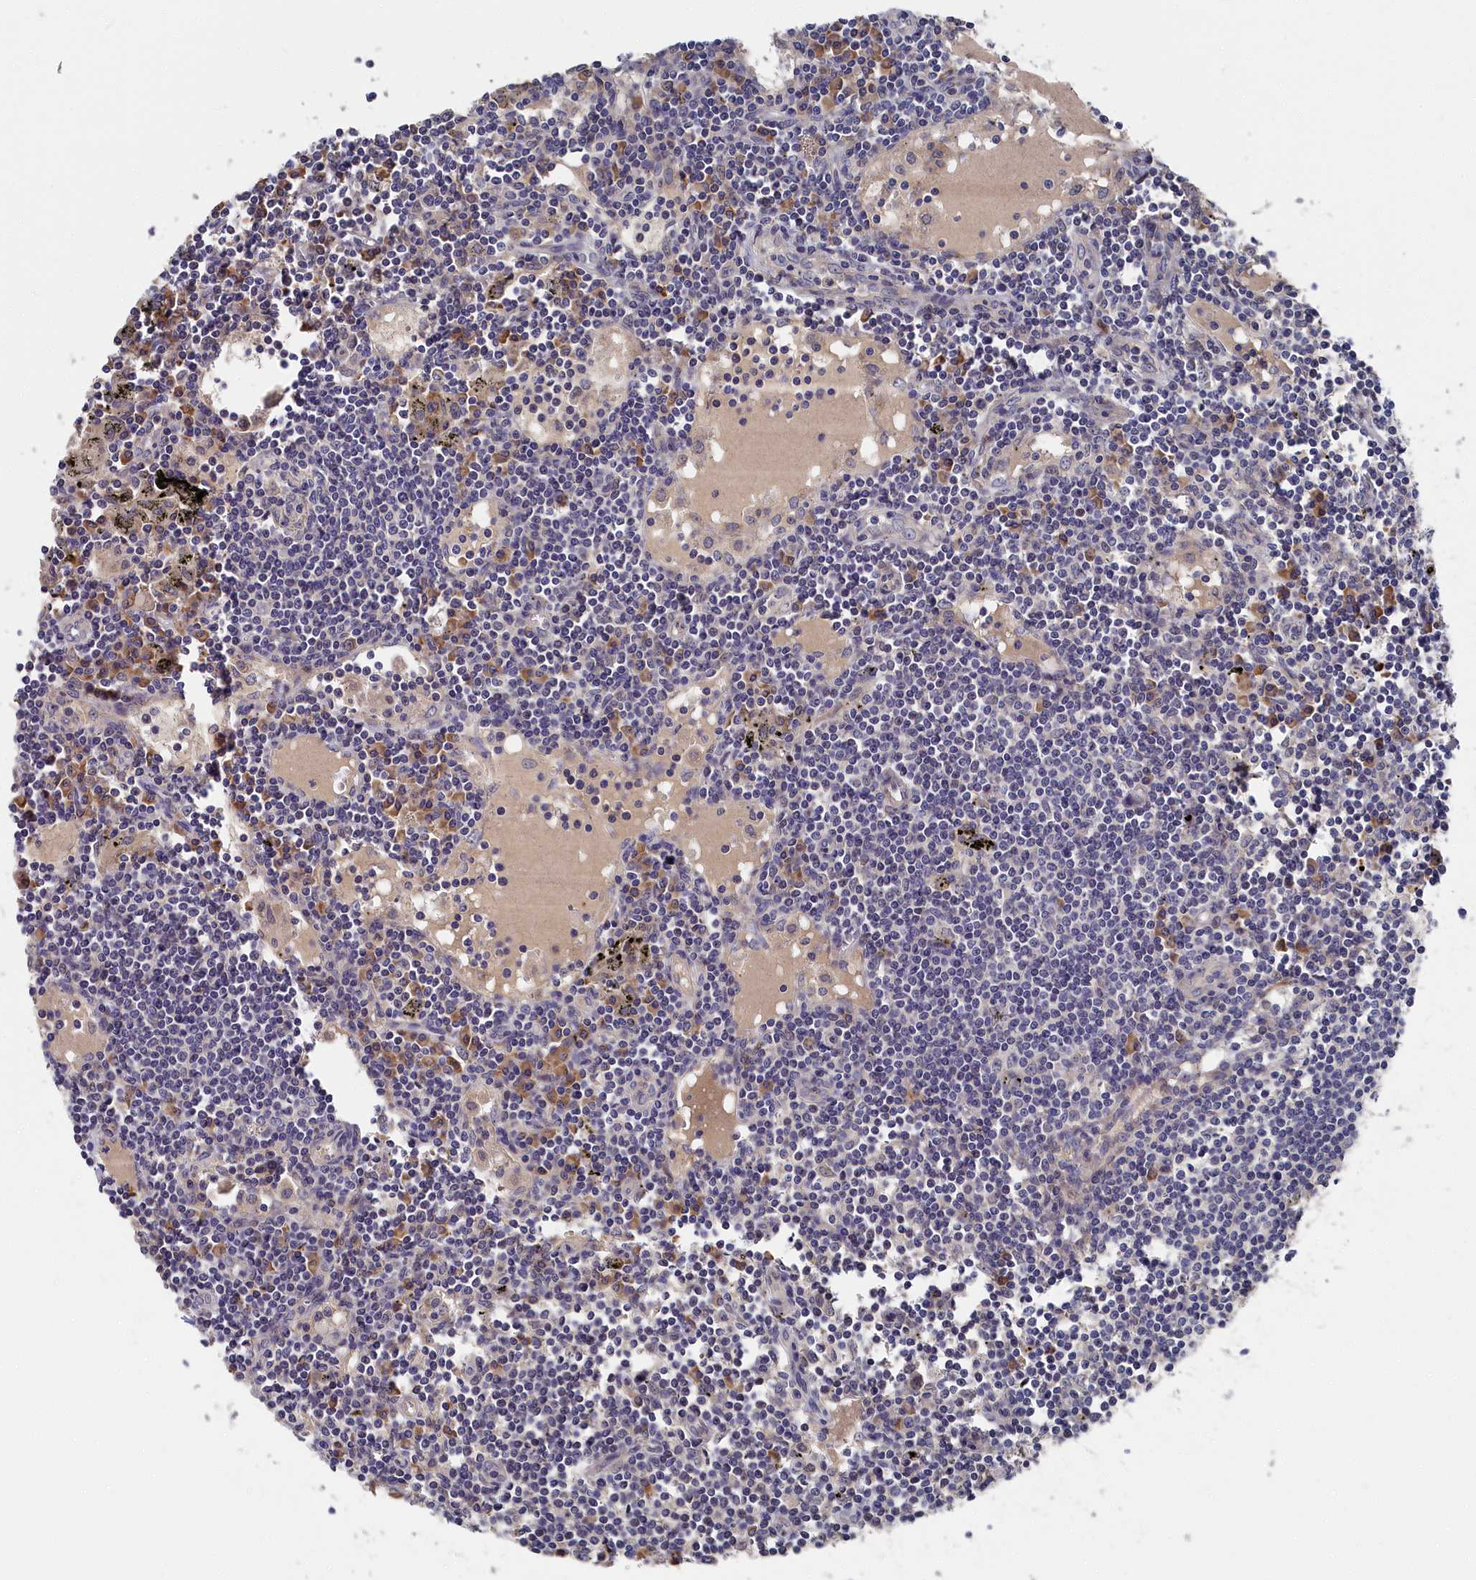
{"staining": {"intensity": "negative", "quantity": "none", "location": "none"}, "tissue": "lymph node", "cell_type": "Germinal center cells", "image_type": "normal", "snomed": [{"axis": "morphology", "description": "Normal tissue, NOS"}, {"axis": "topography", "description": "Lymph node"}], "caption": "High power microscopy photomicrograph of an immunohistochemistry image of unremarkable lymph node, revealing no significant positivity in germinal center cells. (DAB (3,3'-diaminobenzidine) immunohistochemistry with hematoxylin counter stain).", "gene": "CYB5D2", "patient": {"sex": "male", "age": 74}}